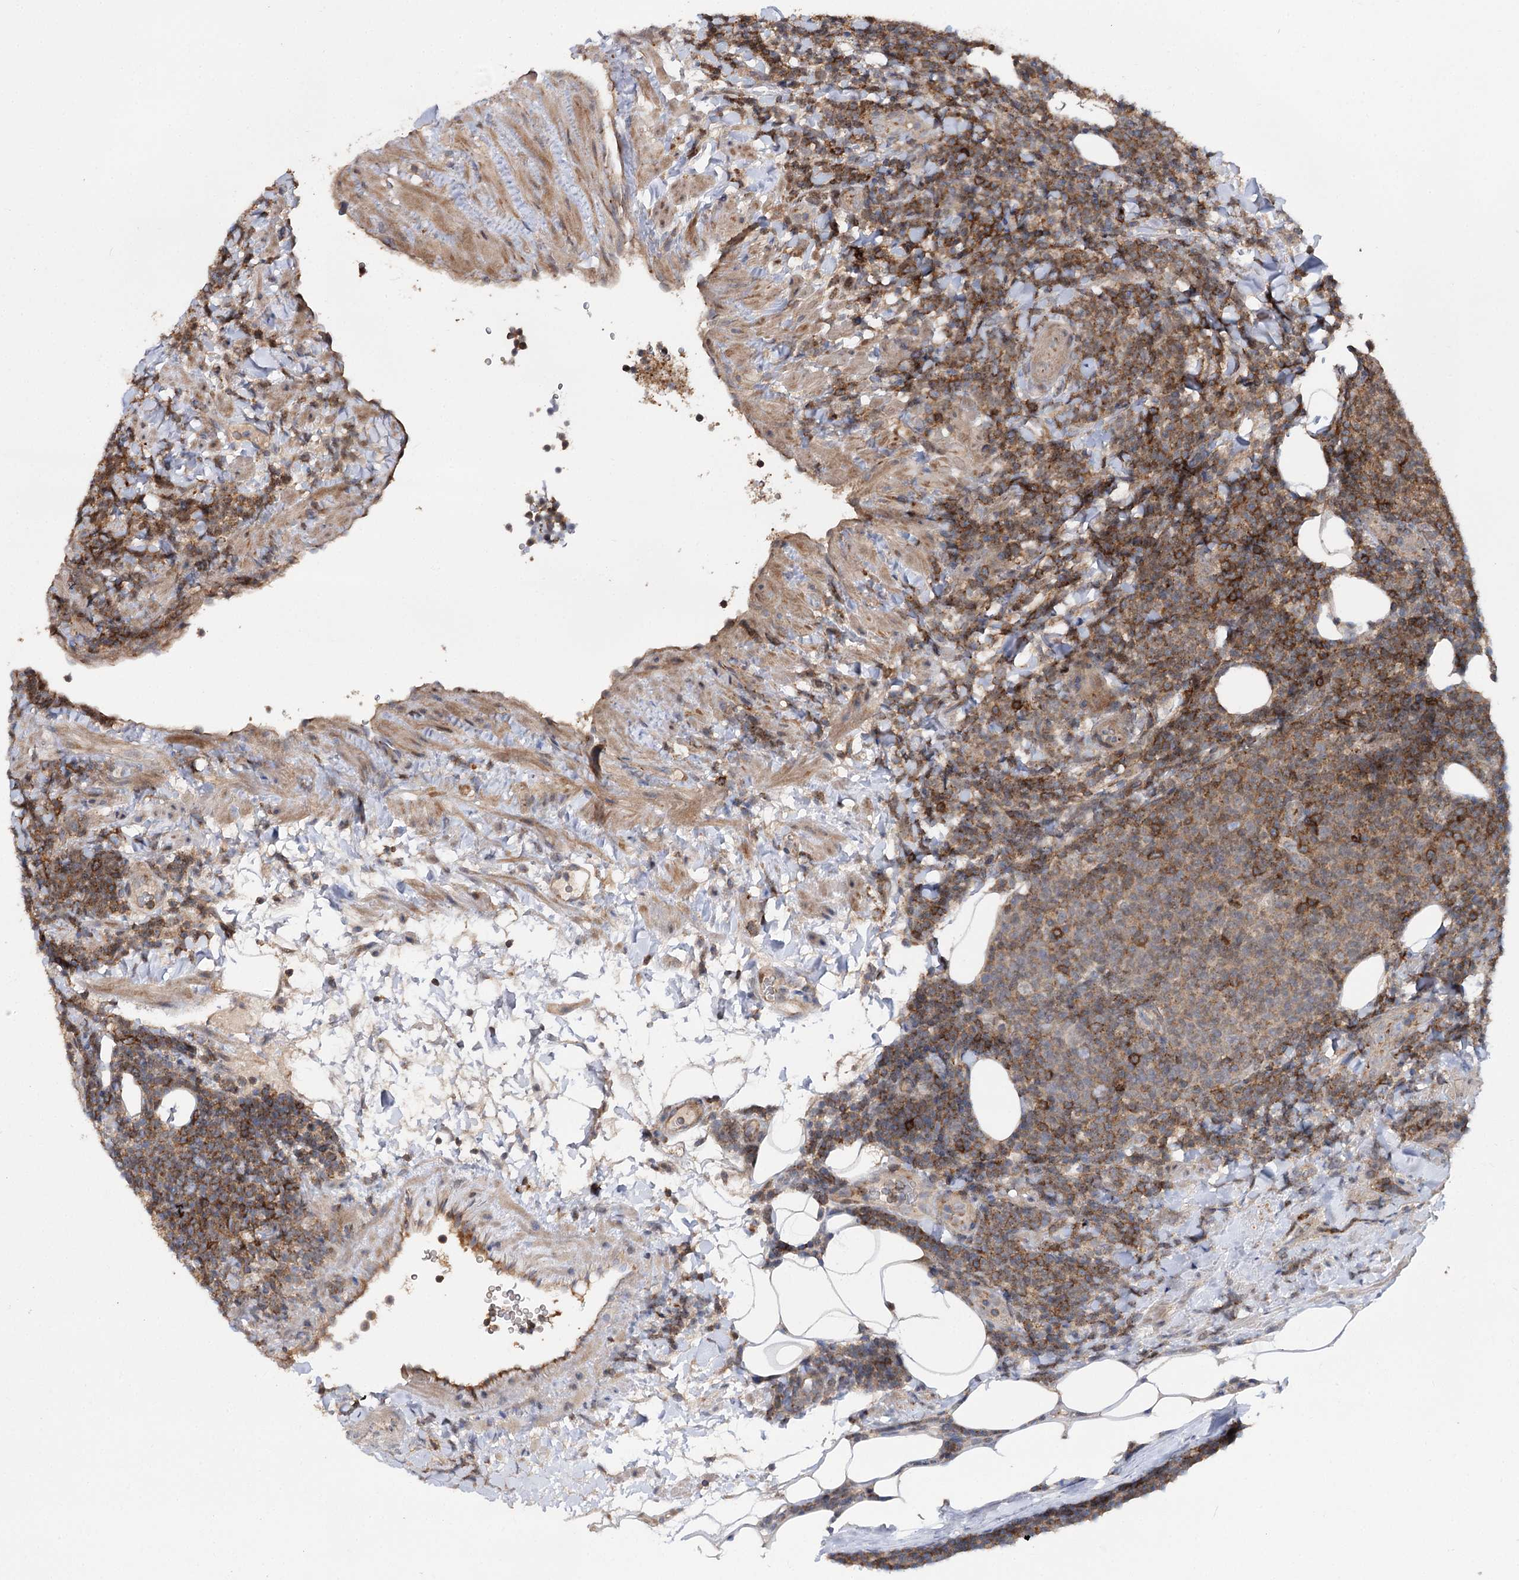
{"staining": {"intensity": "moderate", "quantity": ">75%", "location": "cytoplasmic/membranous"}, "tissue": "lymphoma", "cell_type": "Tumor cells", "image_type": "cancer", "snomed": [{"axis": "morphology", "description": "Malignant lymphoma, non-Hodgkin's type, Low grade"}, {"axis": "topography", "description": "Lymph node"}], "caption": "Lymphoma tissue demonstrates moderate cytoplasmic/membranous staining in approximately >75% of tumor cells, visualized by immunohistochemistry. Immunohistochemistry (ihc) stains the protein in brown and the nuclei are stained blue.", "gene": "STX6", "patient": {"sex": "male", "age": 66}}